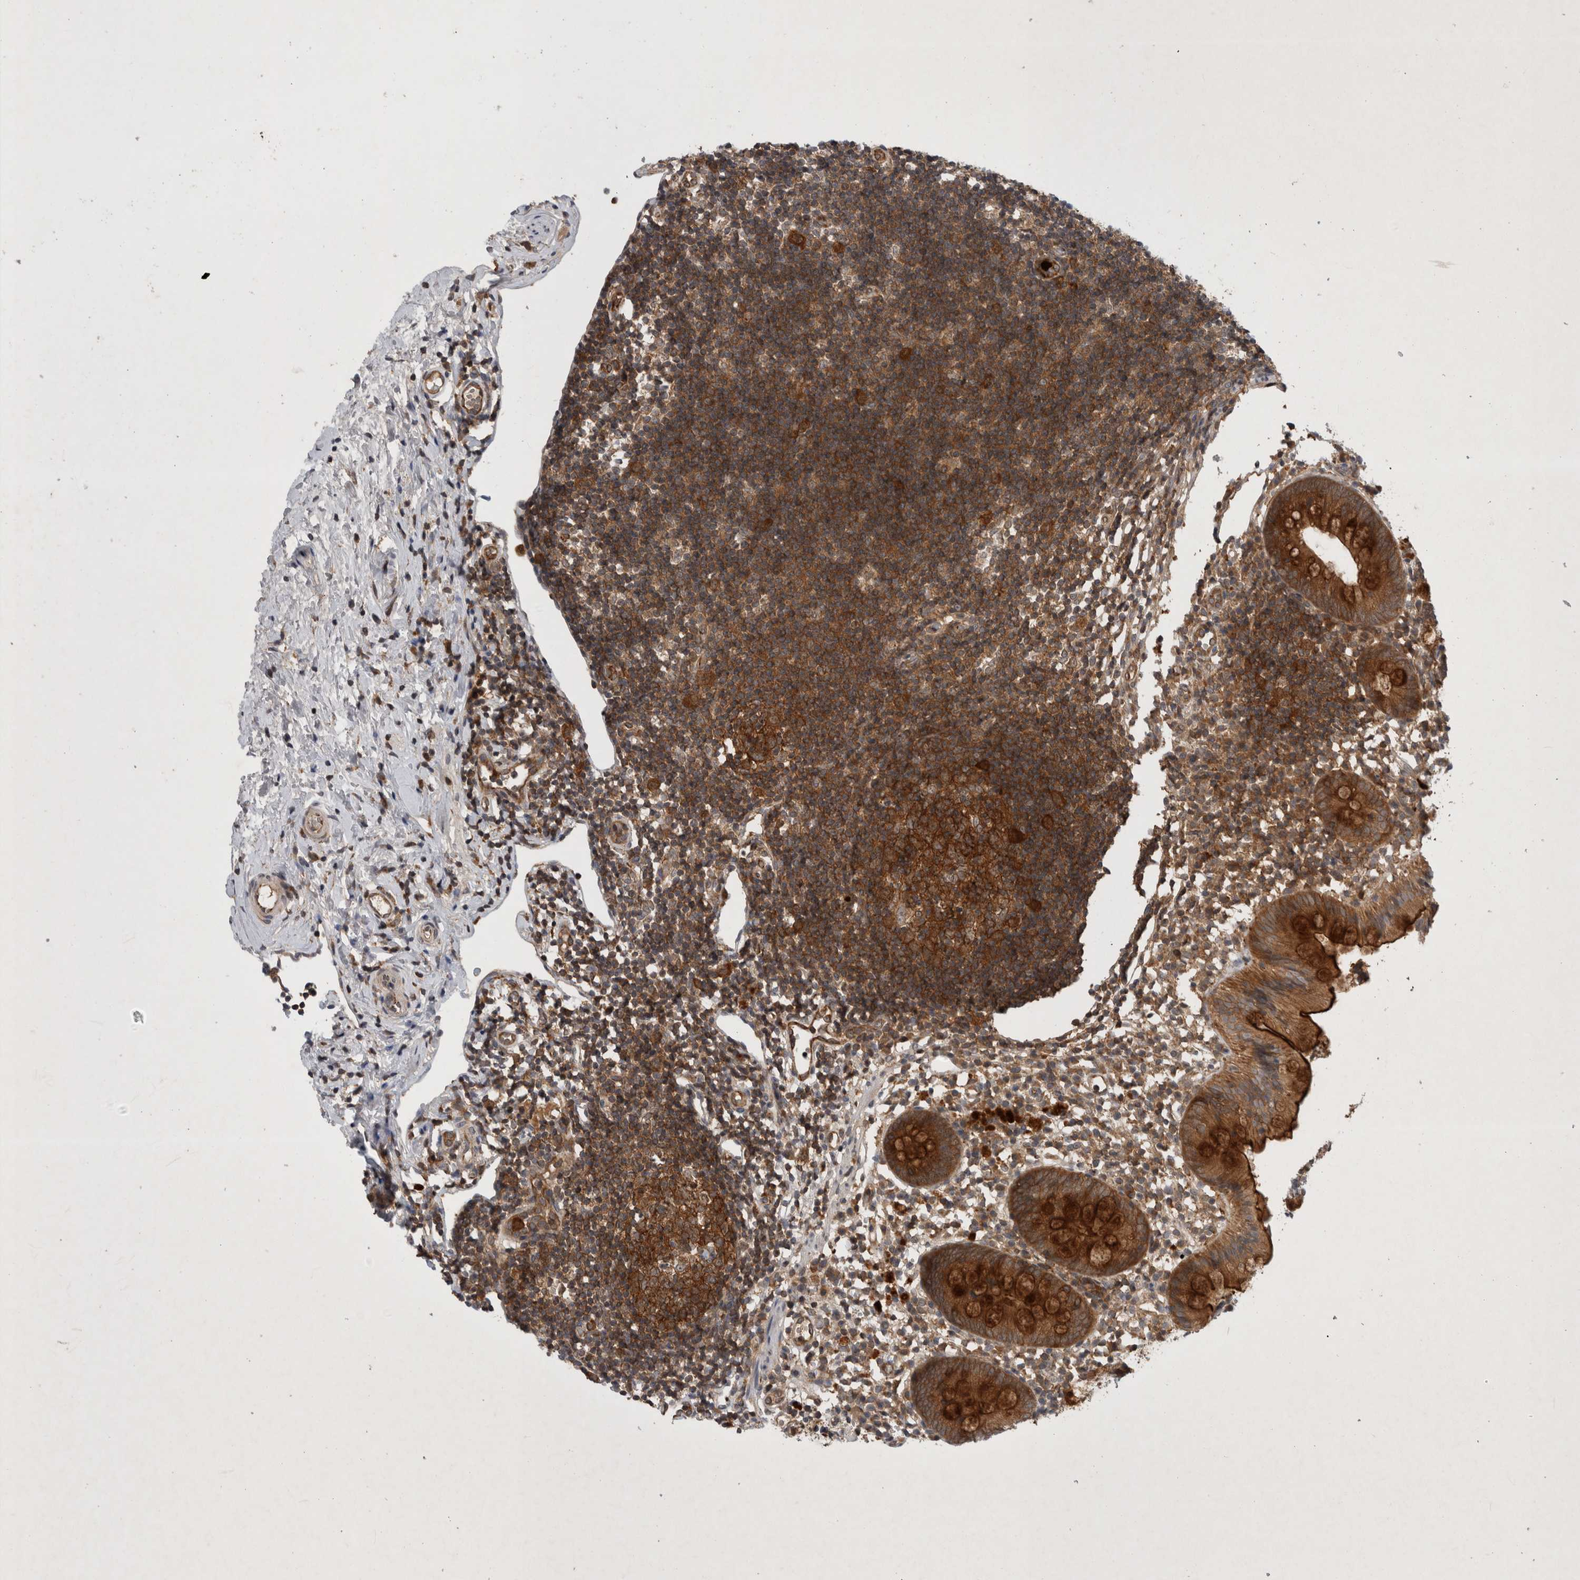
{"staining": {"intensity": "strong", "quantity": ">75%", "location": "cytoplasmic/membranous"}, "tissue": "appendix", "cell_type": "Glandular cells", "image_type": "normal", "snomed": [{"axis": "morphology", "description": "Normal tissue, NOS"}, {"axis": "topography", "description": "Appendix"}], "caption": "Appendix stained with a brown dye displays strong cytoplasmic/membranous positive expression in approximately >75% of glandular cells.", "gene": "PDCD2", "patient": {"sex": "female", "age": 20}}